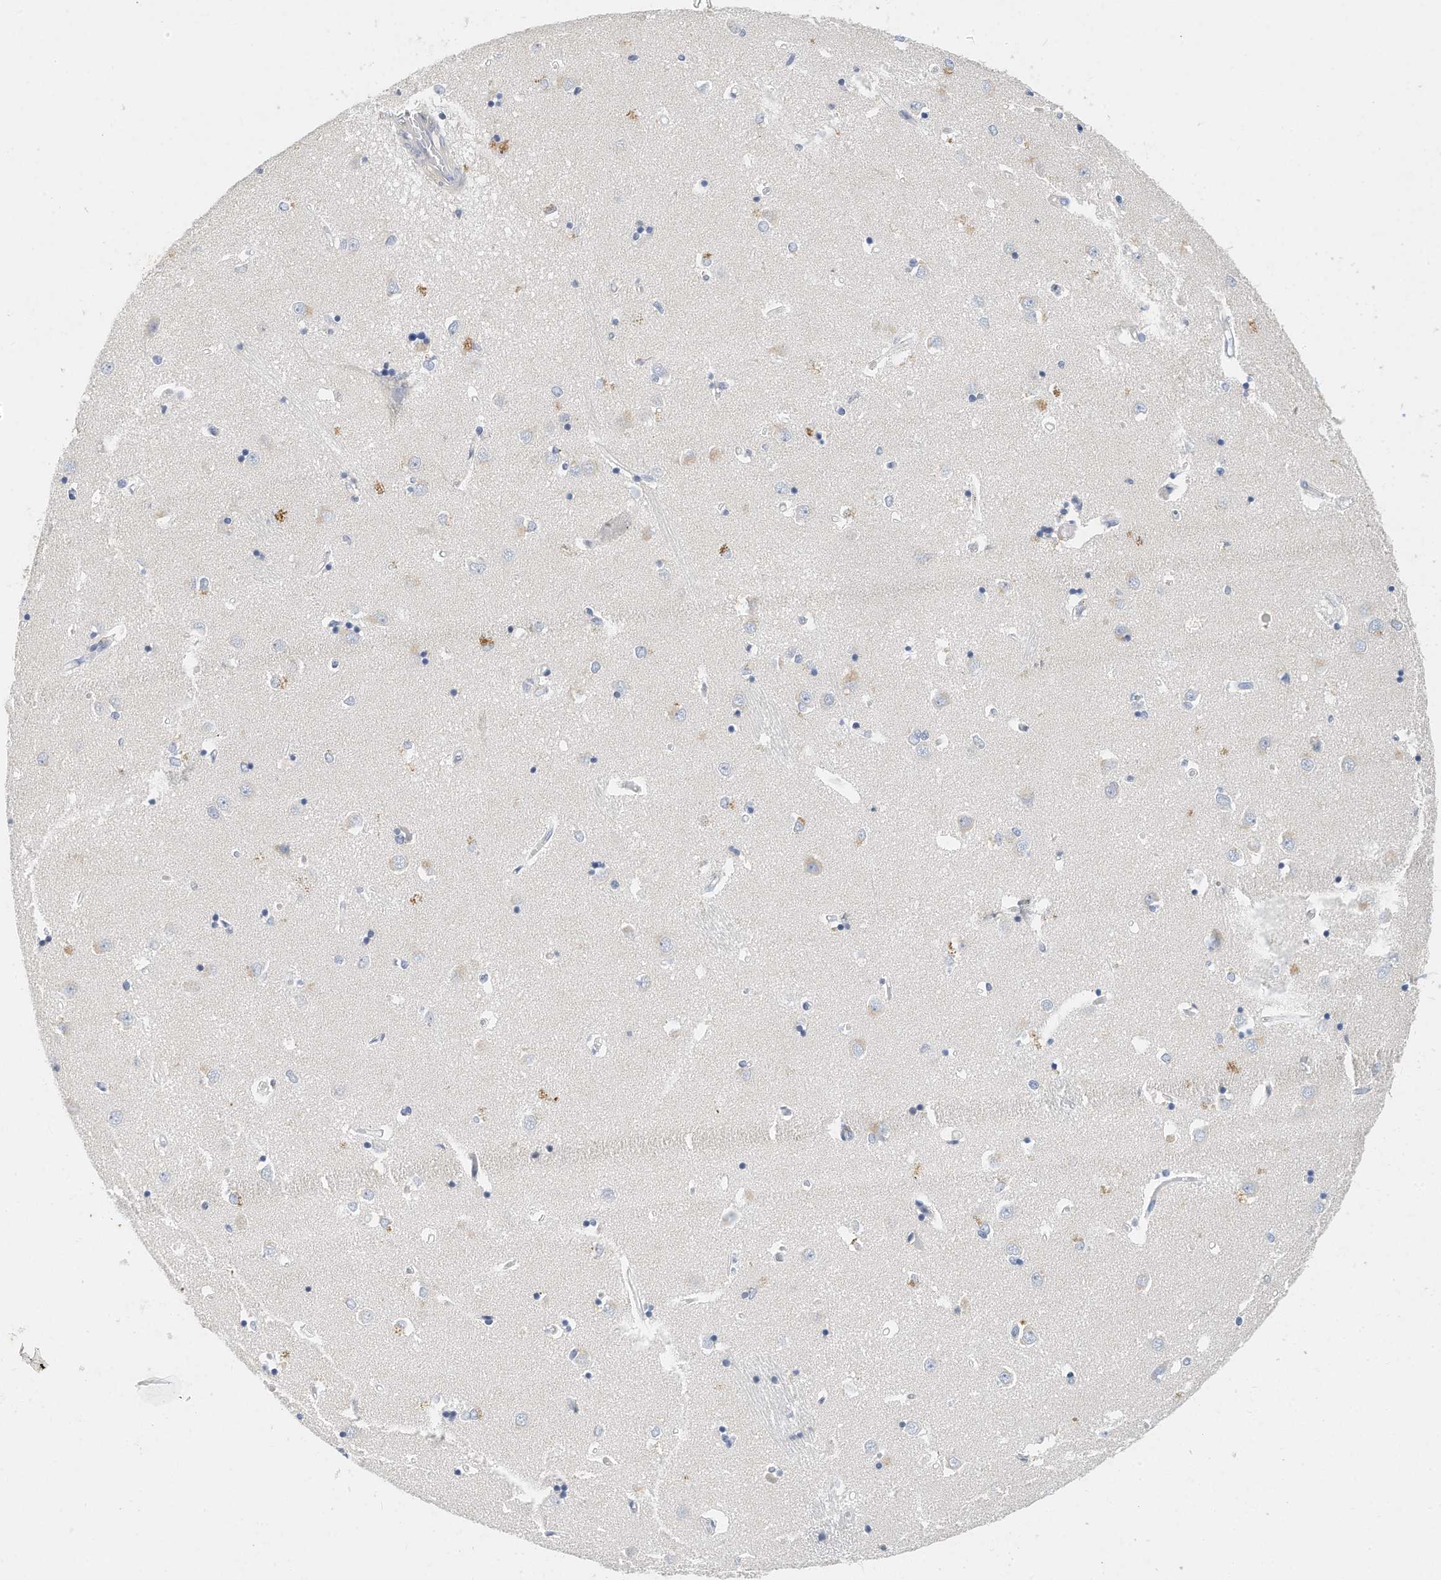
{"staining": {"intensity": "negative", "quantity": "none", "location": "none"}, "tissue": "caudate", "cell_type": "Glial cells", "image_type": "normal", "snomed": [{"axis": "morphology", "description": "Normal tissue, NOS"}, {"axis": "topography", "description": "Lateral ventricle wall"}], "caption": "The image shows no staining of glial cells in benign caudate.", "gene": "MICAL1", "patient": {"sex": "male", "age": 45}}